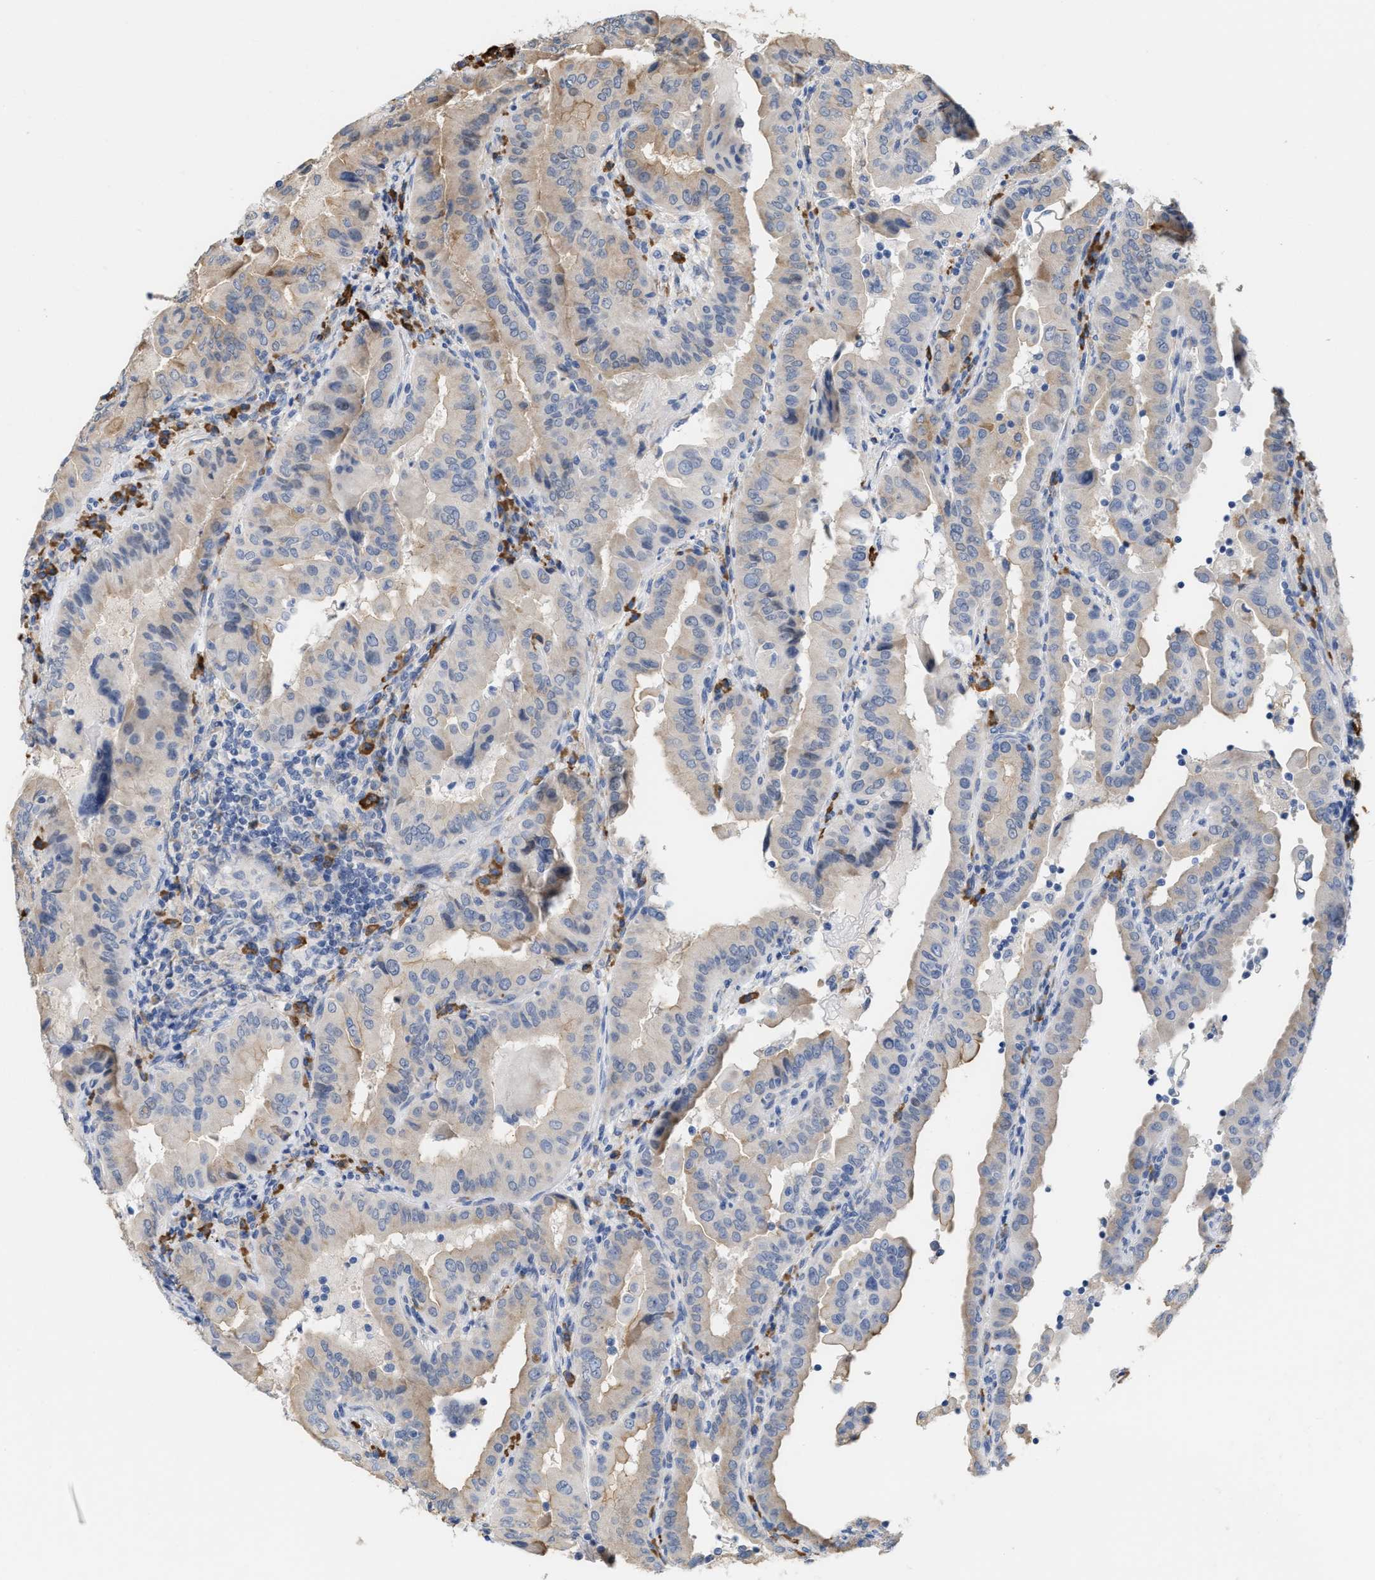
{"staining": {"intensity": "weak", "quantity": "<25%", "location": "cytoplasmic/membranous"}, "tissue": "thyroid cancer", "cell_type": "Tumor cells", "image_type": "cancer", "snomed": [{"axis": "morphology", "description": "Papillary adenocarcinoma, NOS"}, {"axis": "topography", "description": "Thyroid gland"}], "caption": "Tumor cells show no significant protein staining in thyroid cancer (papillary adenocarcinoma).", "gene": "RYR2", "patient": {"sex": "male", "age": 33}}